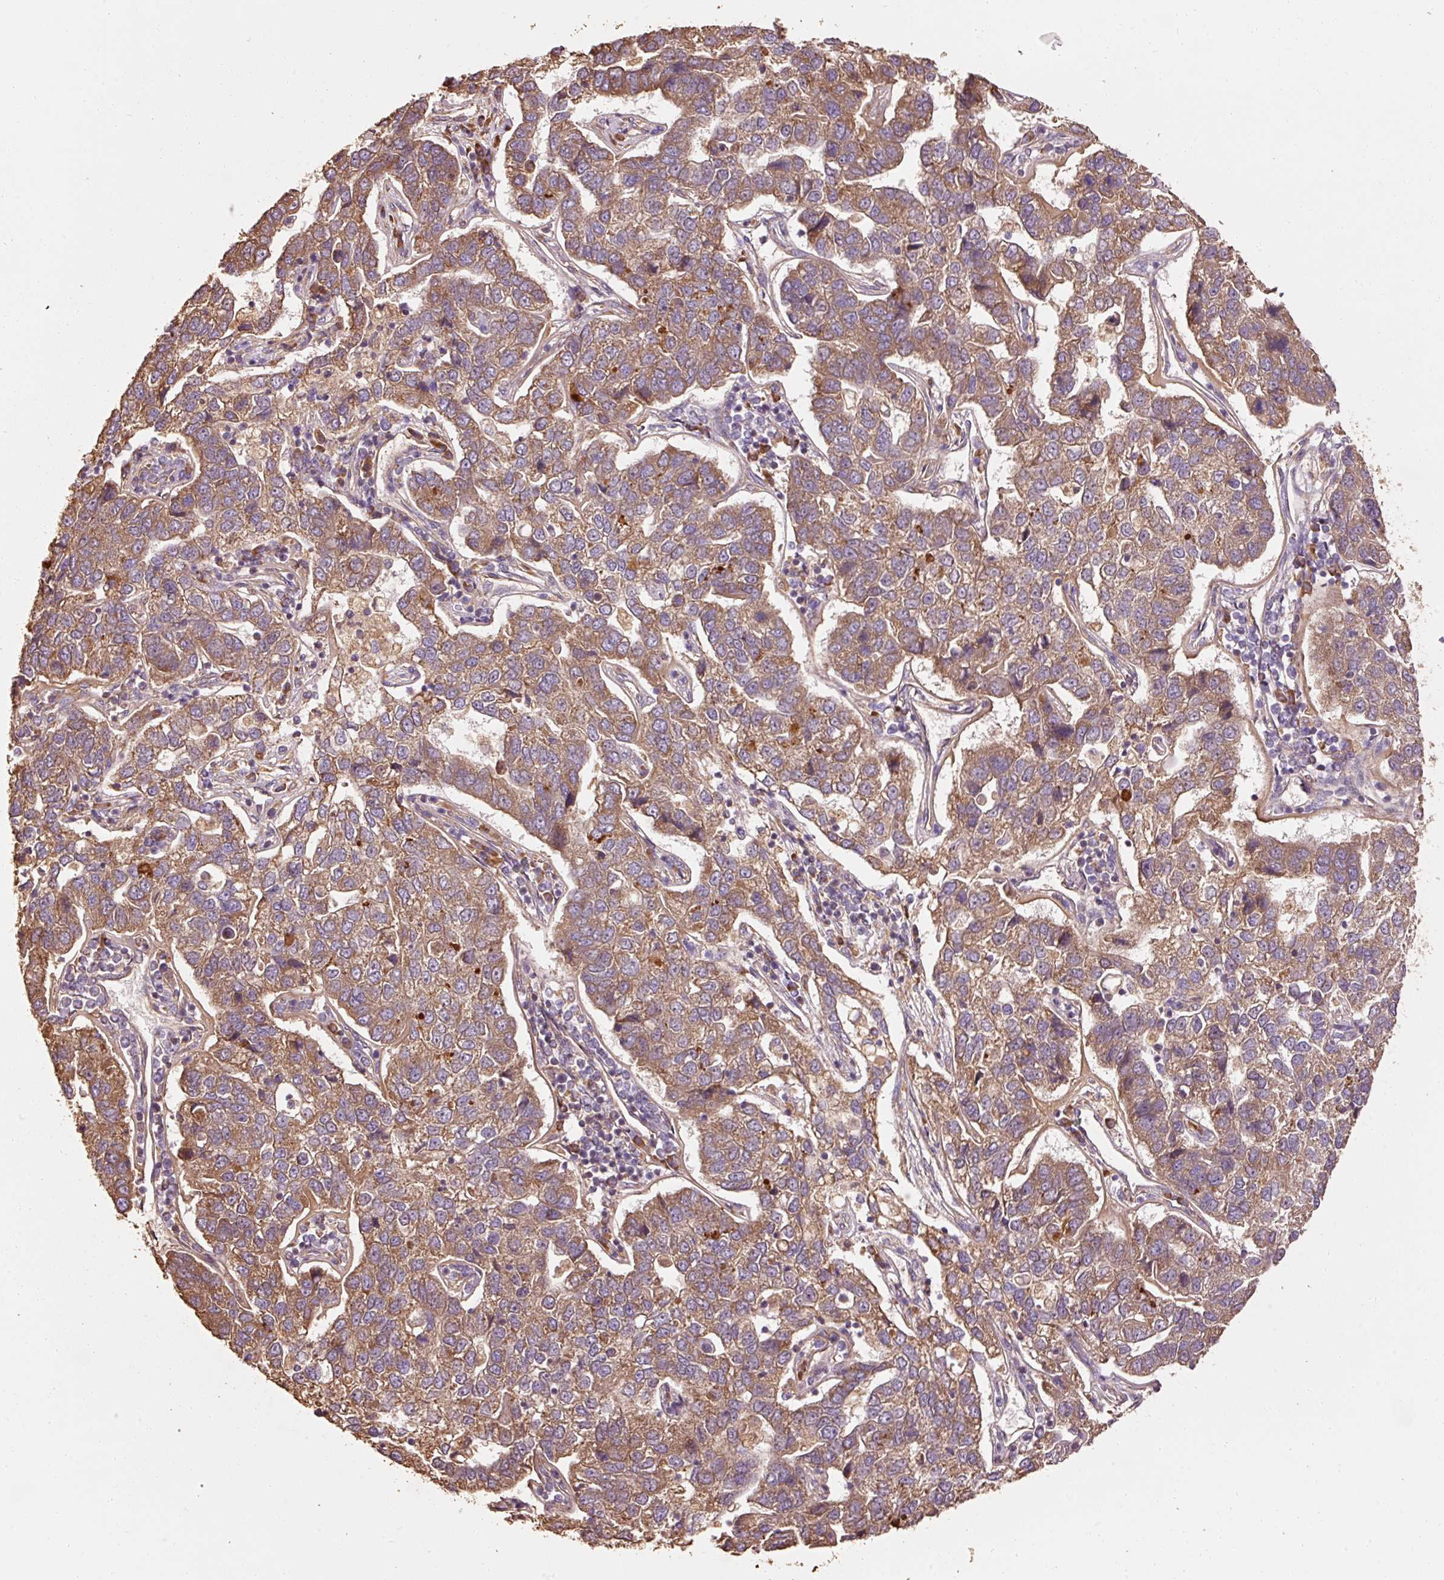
{"staining": {"intensity": "moderate", "quantity": ">75%", "location": "cytoplasmic/membranous"}, "tissue": "pancreatic cancer", "cell_type": "Tumor cells", "image_type": "cancer", "snomed": [{"axis": "morphology", "description": "Adenocarcinoma, NOS"}, {"axis": "topography", "description": "Pancreas"}], "caption": "The image shows a brown stain indicating the presence of a protein in the cytoplasmic/membranous of tumor cells in pancreatic cancer.", "gene": "EFHC1", "patient": {"sex": "female", "age": 61}}